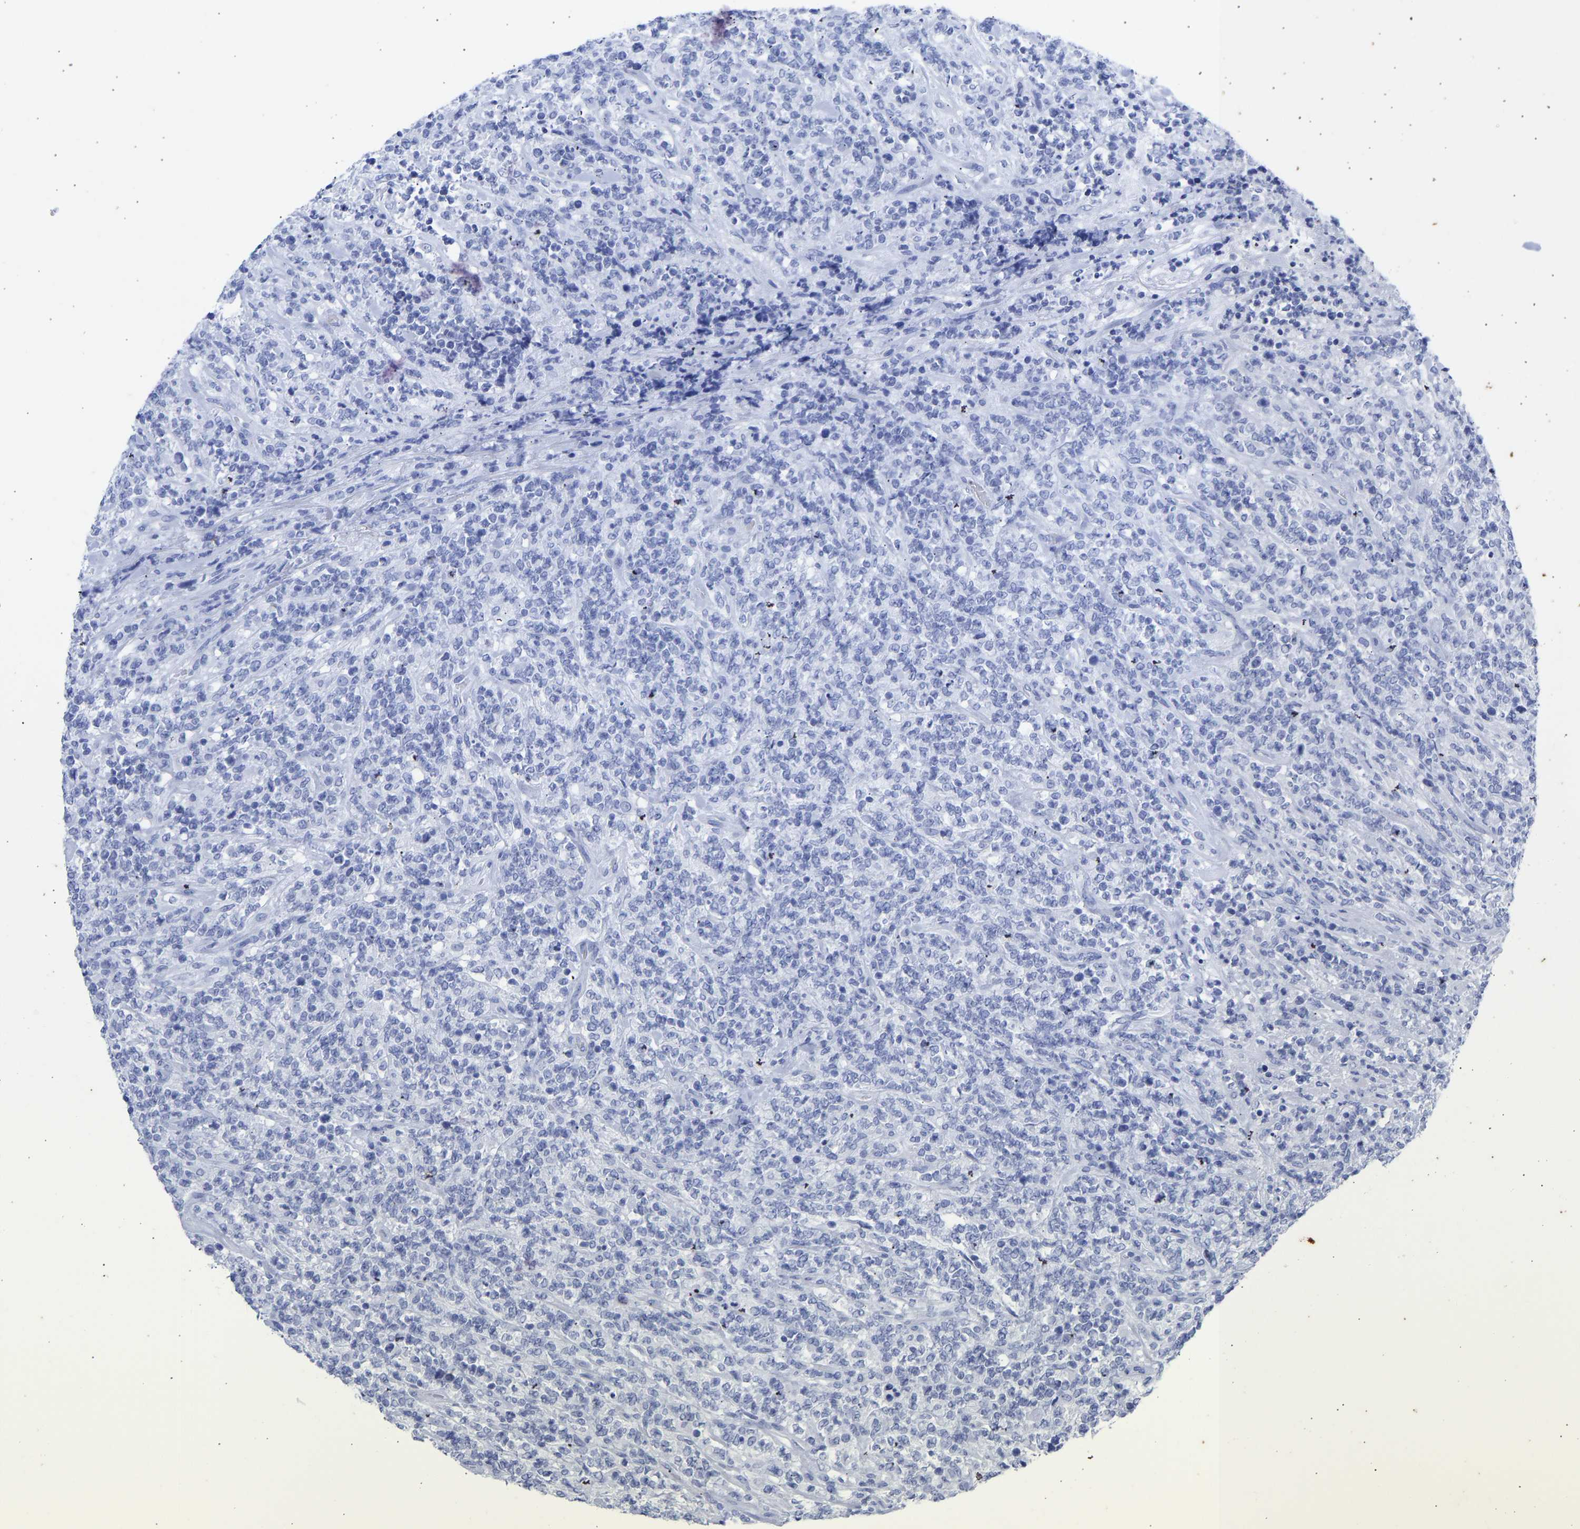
{"staining": {"intensity": "negative", "quantity": "none", "location": "none"}, "tissue": "lymphoma", "cell_type": "Tumor cells", "image_type": "cancer", "snomed": [{"axis": "morphology", "description": "Malignant lymphoma, non-Hodgkin's type, High grade"}, {"axis": "topography", "description": "Soft tissue"}], "caption": "Tumor cells are negative for protein expression in human lymphoma.", "gene": "KRT1", "patient": {"sex": "male", "age": 18}}